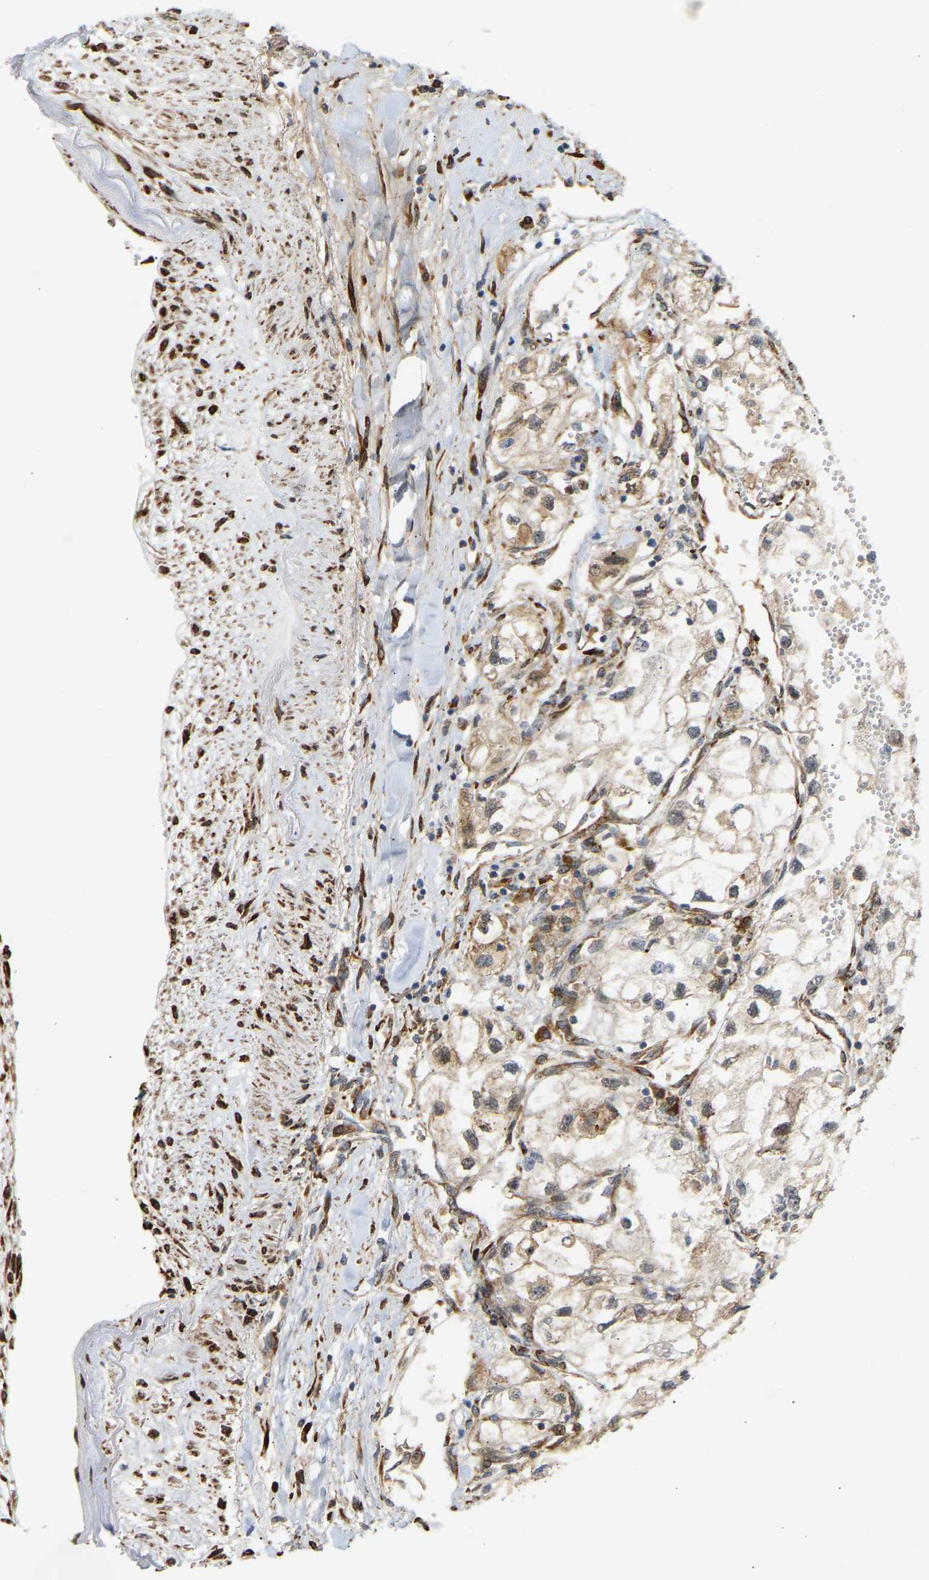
{"staining": {"intensity": "negative", "quantity": "none", "location": "none"}, "tissue": "renal cancer", "cell_type": "Tumor cells", "image_type": "cancer", "snomed": [{"axis": "morphology", "description": "Adenocarcinoma, NOS"}, {"axis": "topography", "description": "Kidney"}], "caption": "A micrograph of human renal adenocarcinoma is negative for staining in tumor cells. Brightfield microscopy of IHC stained with DAB (brown) and hematoxylin (blue), captured at high magnification.", "gene": "PLCG2", "patient": {"sex": "female", "age": 70}}